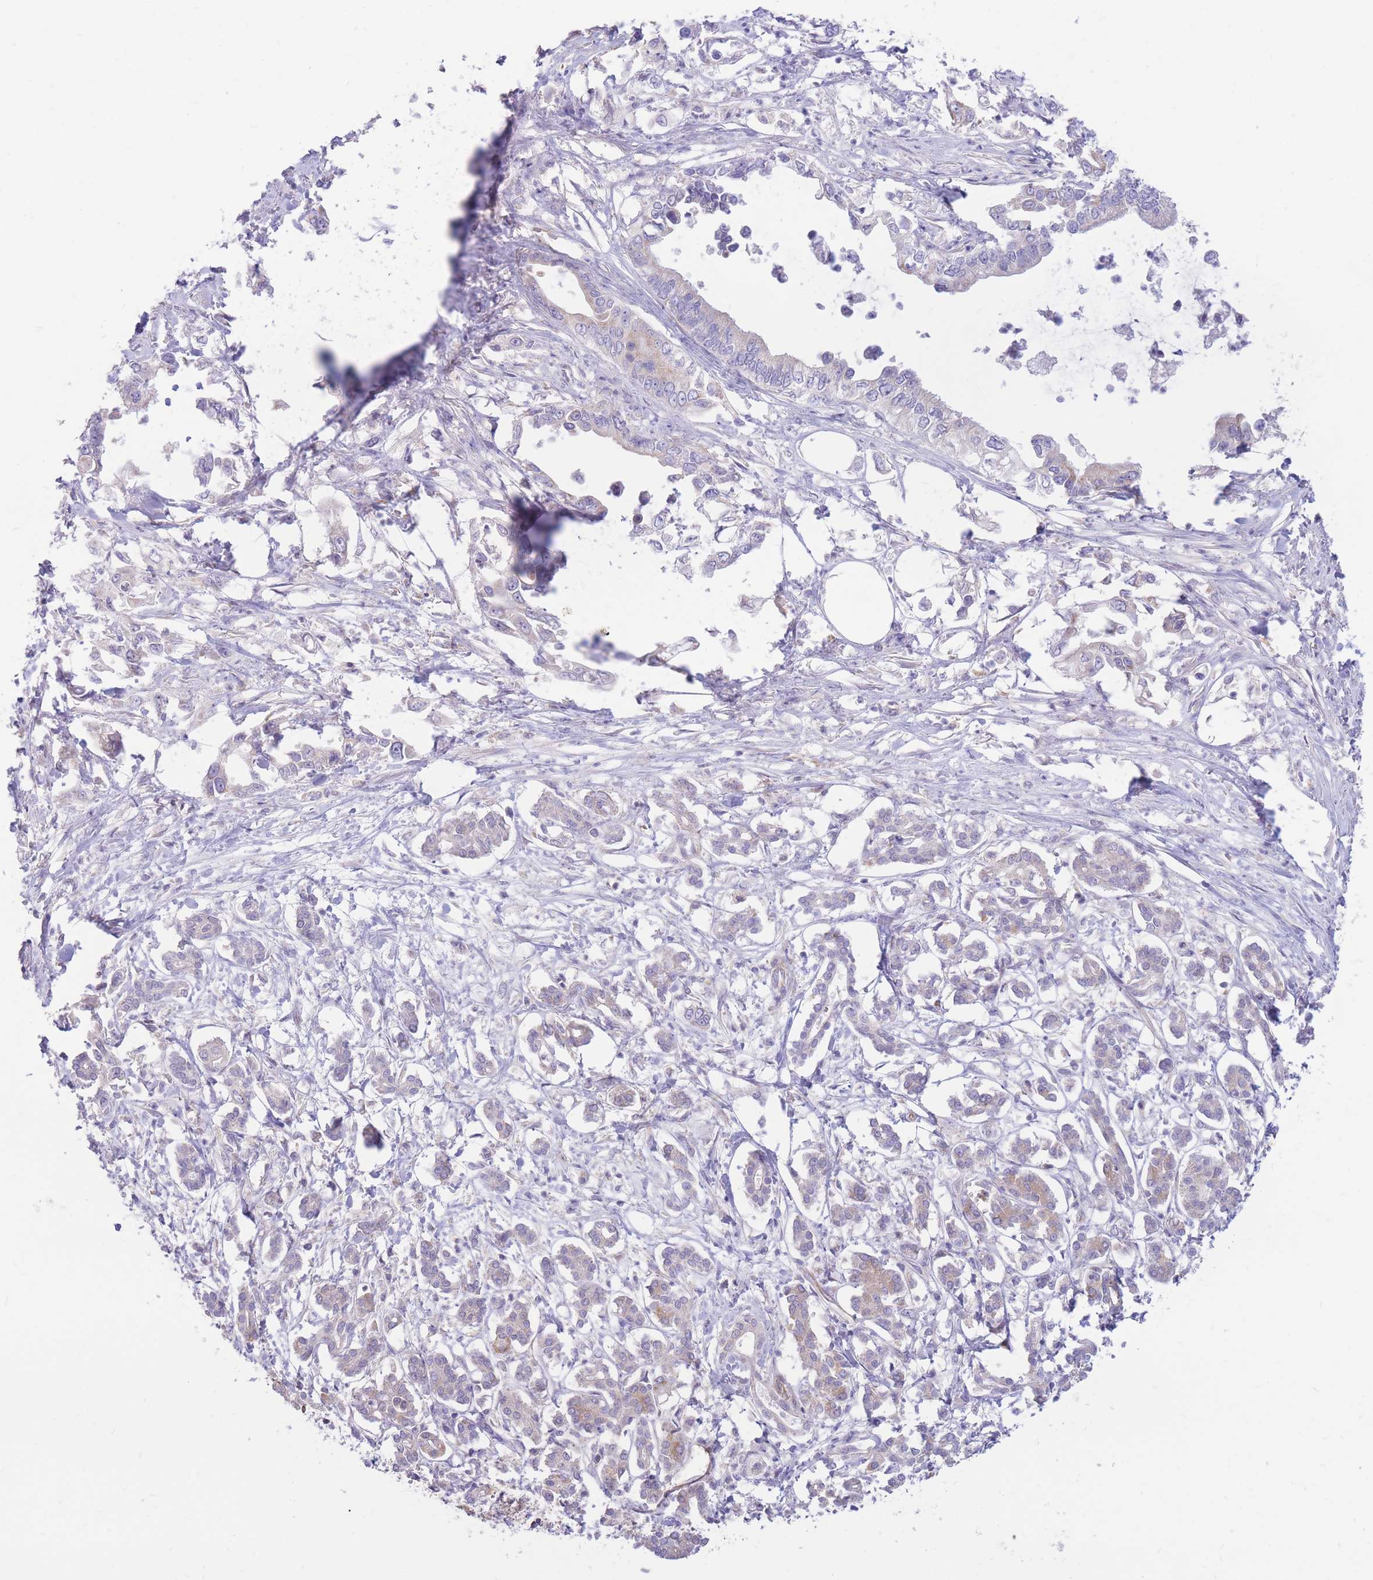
{"staining": {"intensity": "negative", "quantity": "none", "location": "none"}, "tissue": "pancreatic cancer", "cell_type": "Tumor cells", "image_type": "cancer", "snomed": [{"axis": "morphology", "description": "Adenocarcinoma, NOS"}, {"axis": "topography", "description": "Pancreas"}], "caption": "Immunohistochemistry image of pancreatic cancer stained for a protein (brown), which displays no positivity in tumor cells. The staining is performed using DAB (3,3'-diaminobenzidine) brown chromogen with nuclei counter-stained in using hematoxylin.", "gene": "MRPS9", "patient": {"sex": "male", "age": 61}}